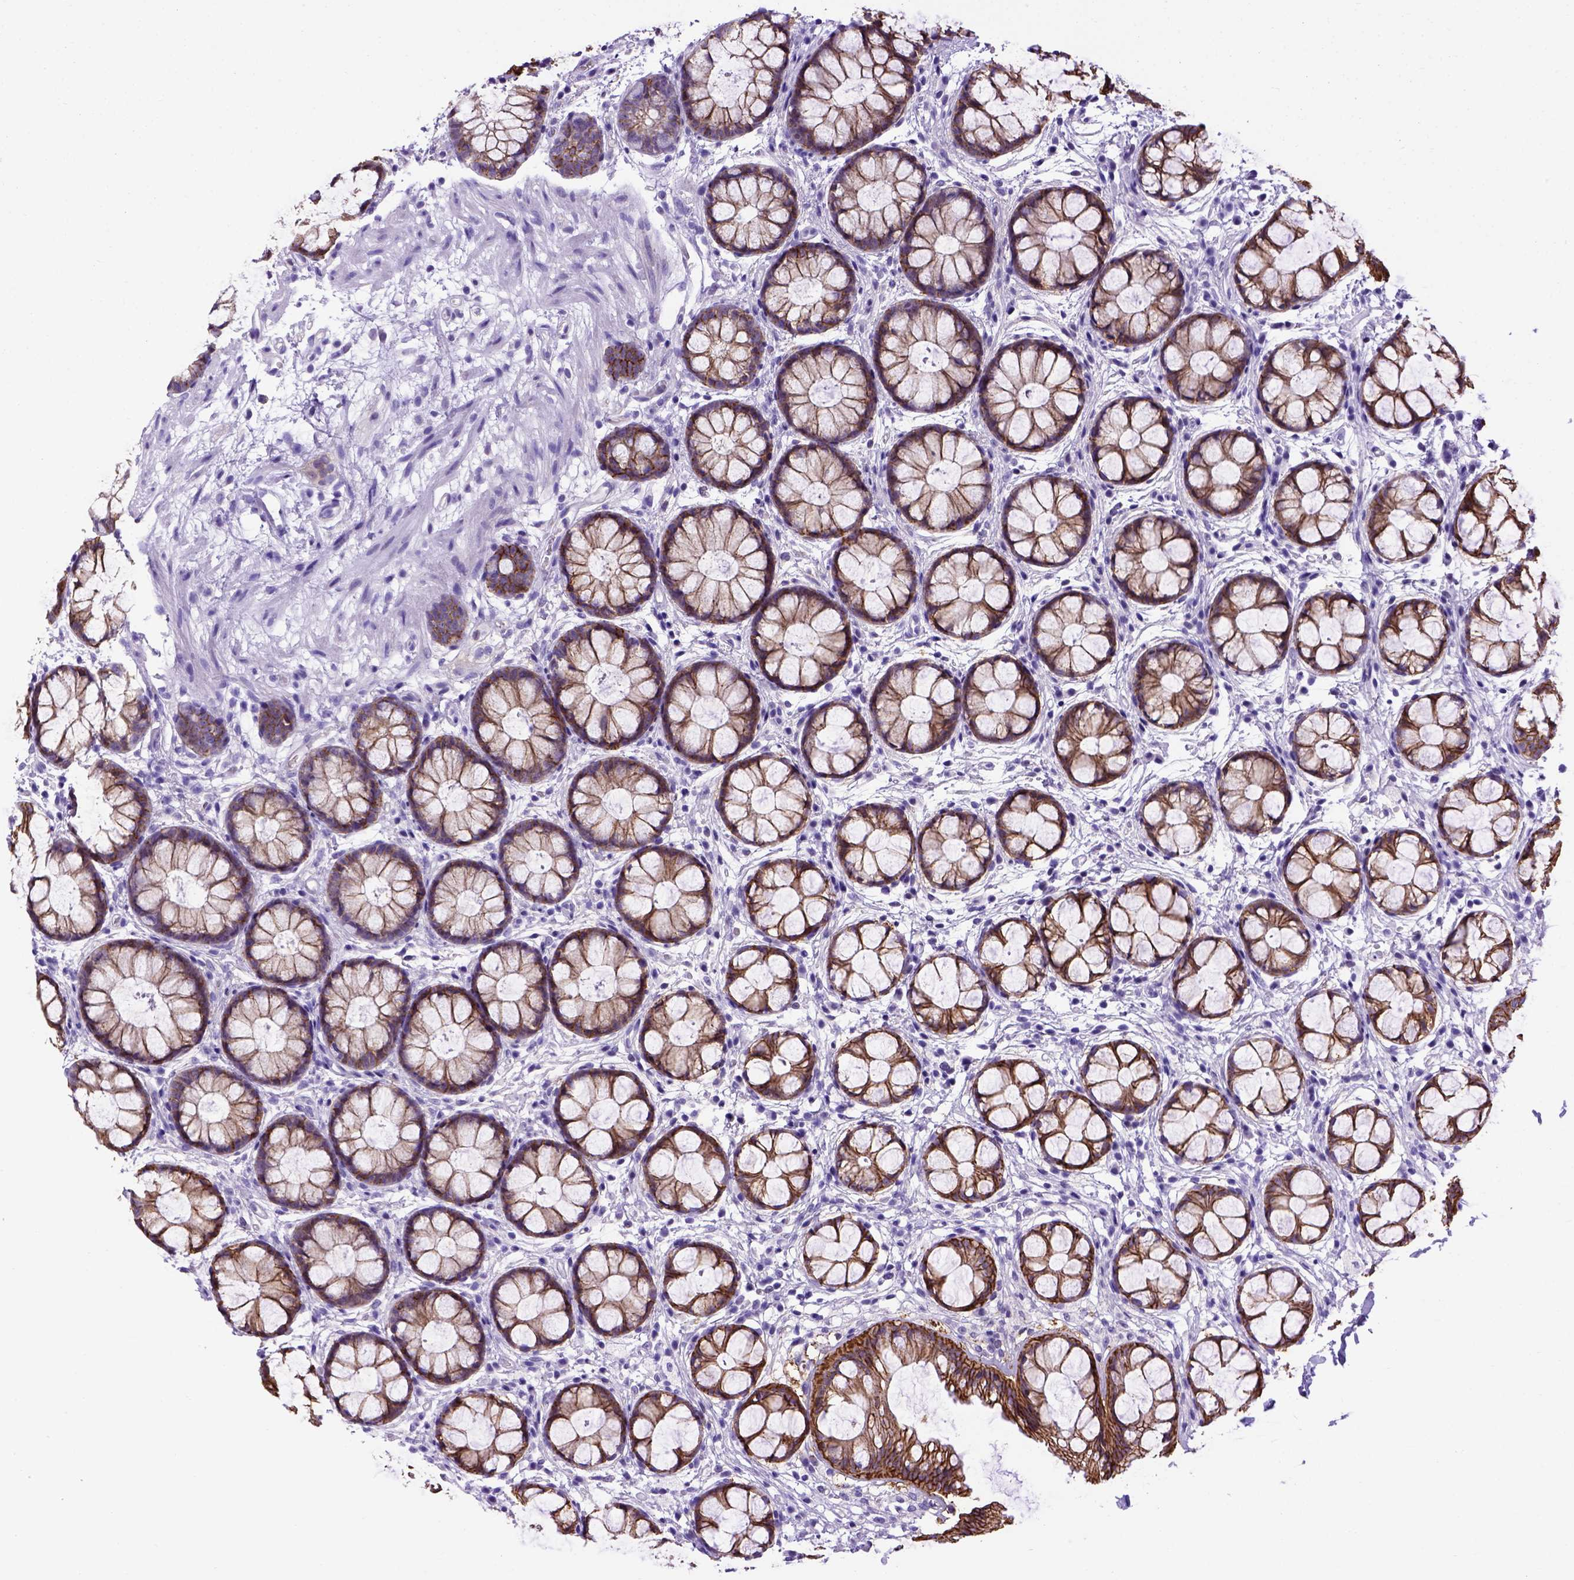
{"staining": {"intensity": "strong", "quantity": ">75%", "location": "cytoplasmic/membranous"}, "tissue": "rectum", "cell_type": "Glandular cells", "image_type": "normal", "snomed": [{"axis": "morphology", "description": "Normal tissue, NOS"}, {"axis": "topography", "description": "Rectum"}], "caption": "This histopathology image reveals immunohistochemistry (IHC) staining of normal human rectum, with high strong cytoplasmic/membranous expression in about >75% of glandular cells.", "gene": "ADAM12", "patient": {"sex": "female", "age": 62}}